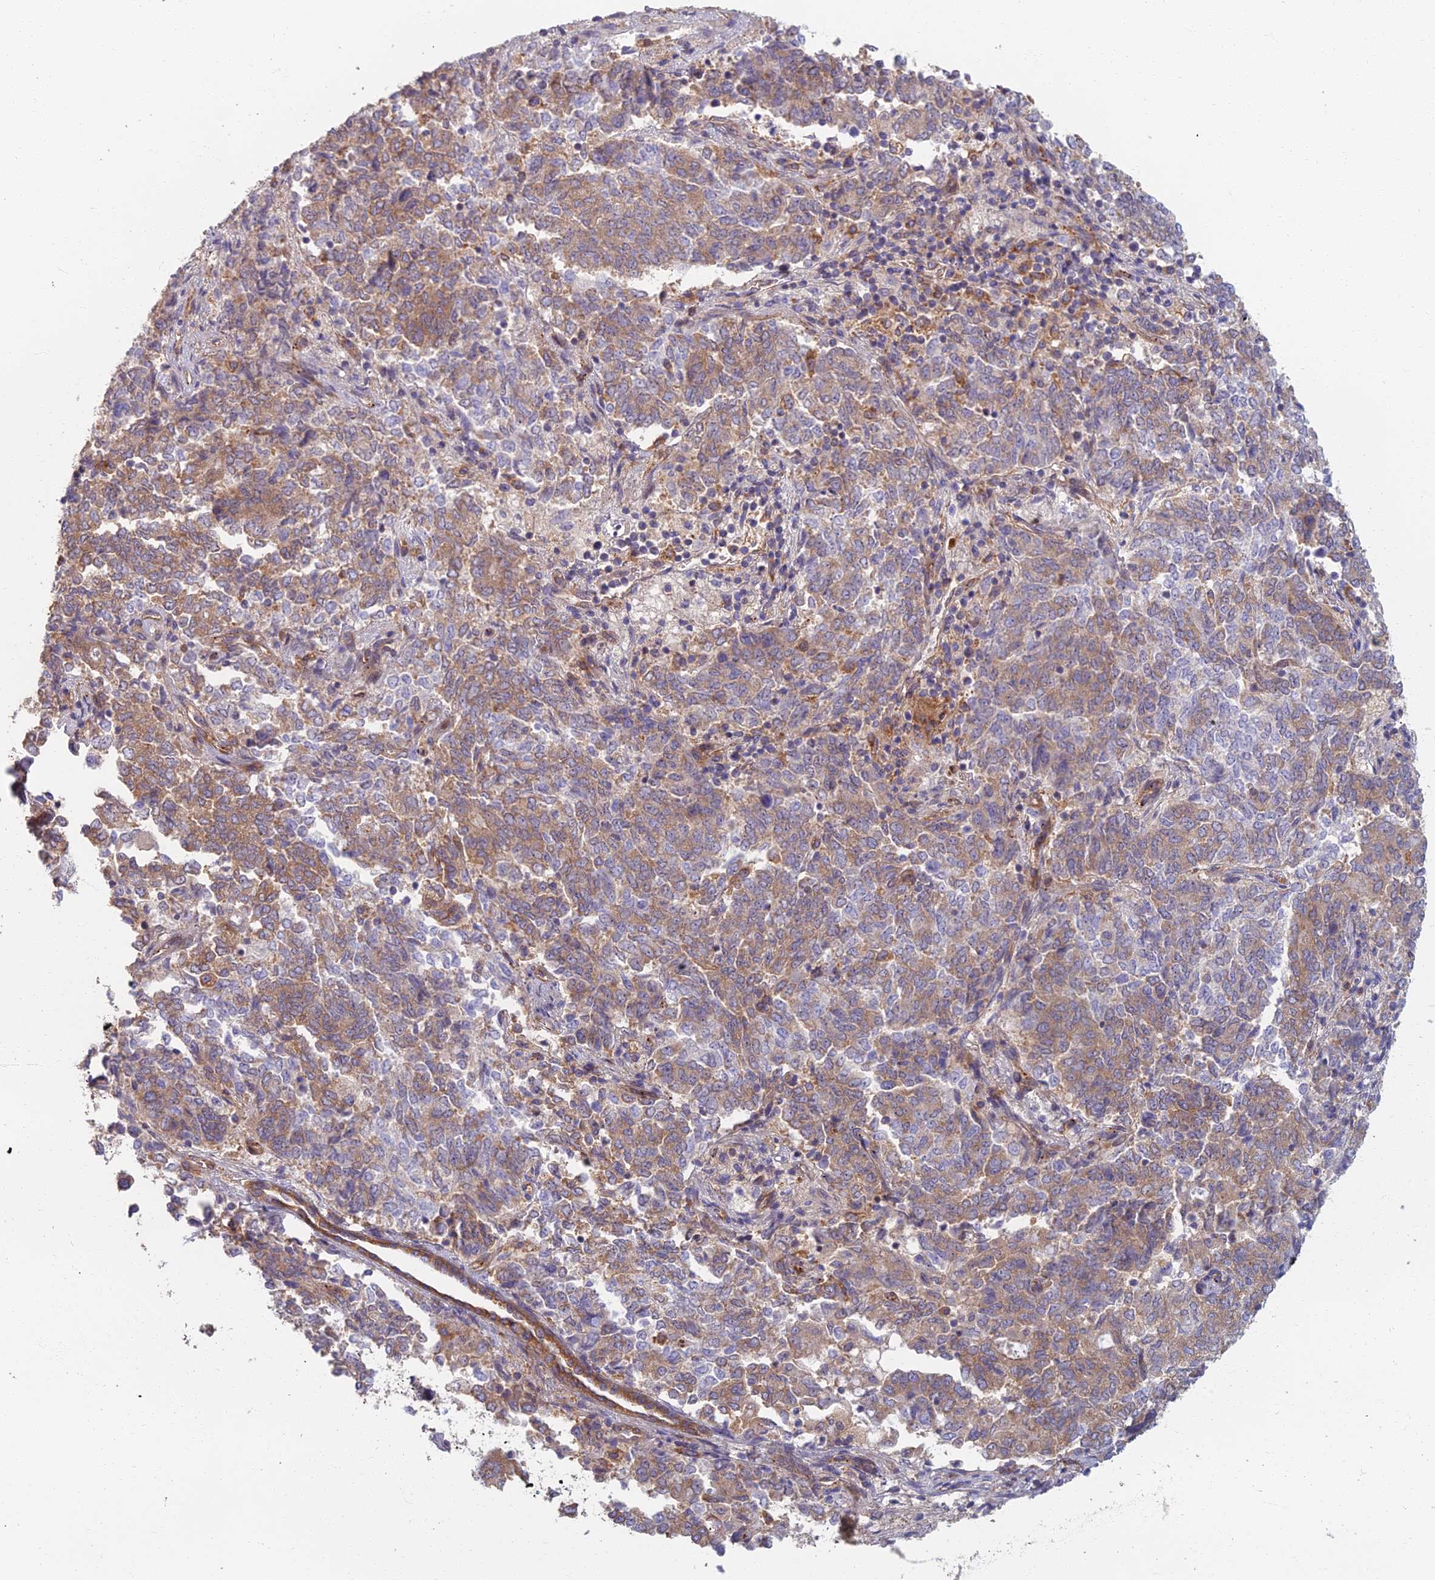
{"staining": {"intensity": "moderate", "quantity": ">75%", "location": "cytoplasmic/membranous"}, "tissue": "endometrial cancer", "cell_type": "Tumor cells", "image_type": "cancer", "snomed": [{"axis": "morphology", "description": "Adenocarcinoma, NOS"}, {"axis": "topography", "description": "Endometrium"}], "caption": "Immunohistochemistry (DAB (3,3'-diaminobenzidine)) staining of human endometrial adenocarcinoma exhibits moderate cytoplasmic/membranous protein staining in approximately >75% of tumor cells. (DAB IHC with brightfield microscopy, high magnification).", "gene": "RBSN", "patient": {"sex": "female", "age": 80}}